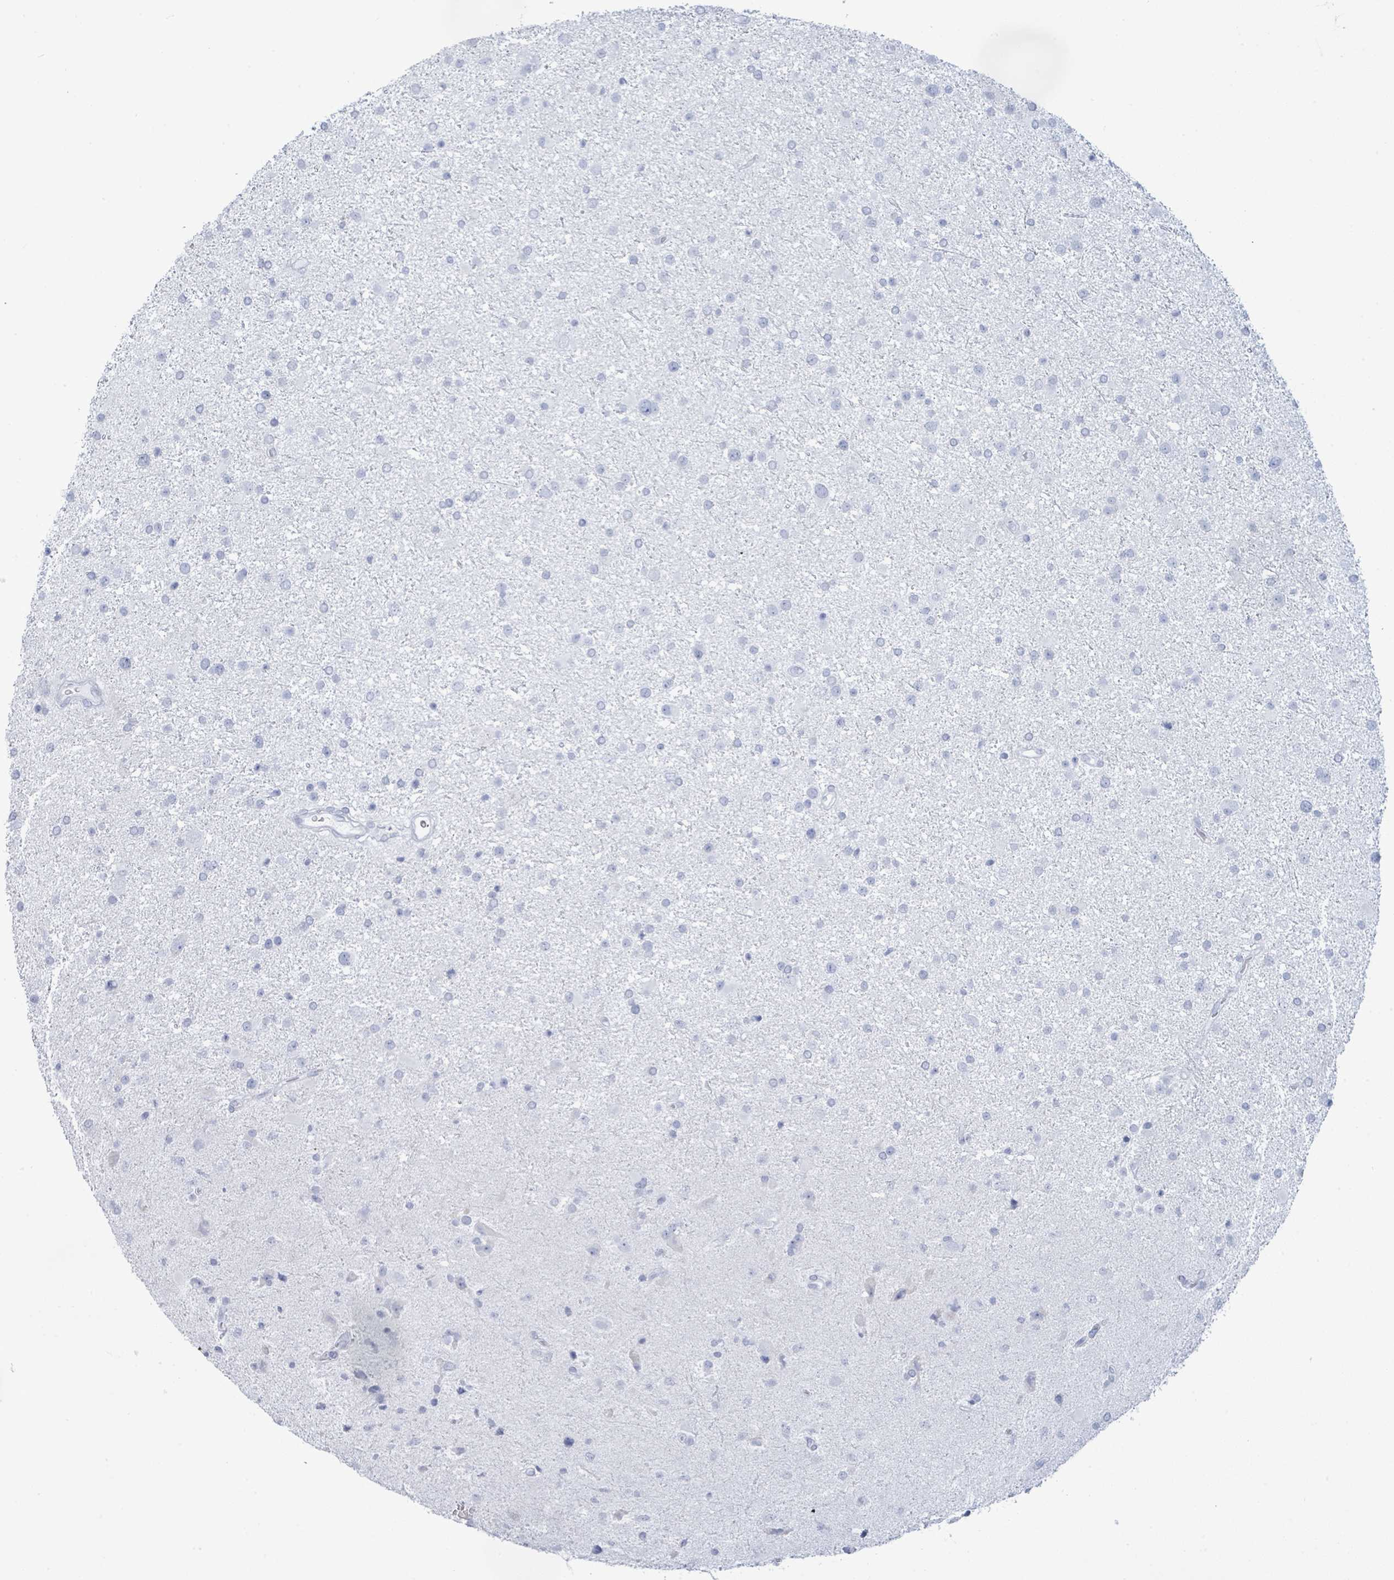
{"staining": {"intensity": "negative", "quantity": "none", "location": "none"}, "tissue": "glioma", "cell_type": "Tumor cells", "image_type": "cancer", "snomed": [{"axis": "morphology", "description": "Glioma, malignant, Low grade"}, {"axis": "topography", "description": "Brain"}], "caption": "Immunohistochemistry (IHC) of glioma shows no staining in tumor cells. (DAB immunohistochemistry visualized using brightfield microscopy, high magnification).", "gene": "PGA3", "patient": {"sex": "female", "age": 32}}